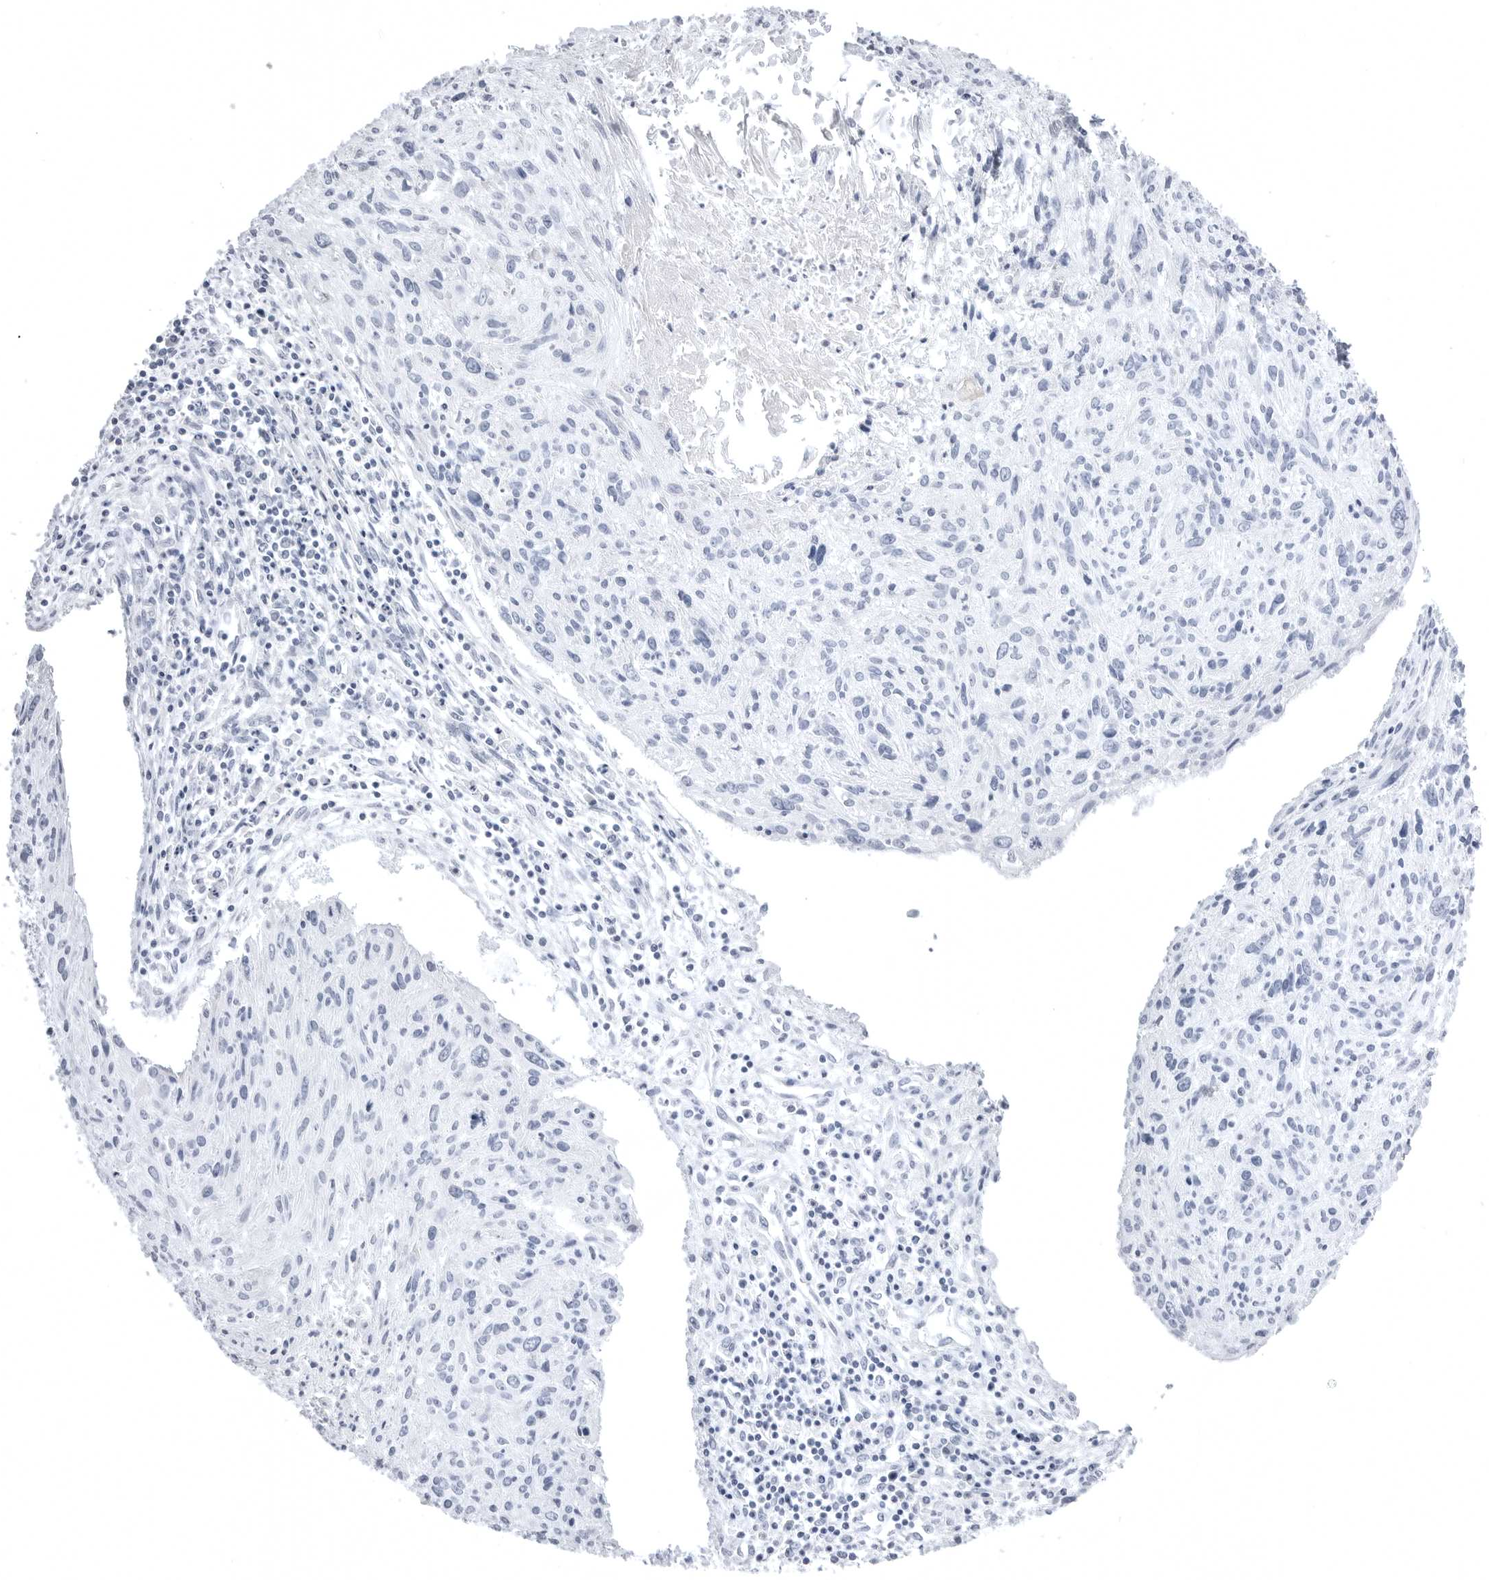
{"staining": {"intensity": "negative", "quantity": "none", "location": "none"}, "tissue": "cervical cancer", "cell_type": "Tumor cells", "image_type": "cancer", "snomed": [{"axis": "morphology", "description": "Squamous cell carcinoma, NOS"}, {"axis": "topography", "description": "Cervix"}], "caption": "A histopathology image of human cervical squamous cell carcinoma is negative for staining in tumor cells.", "gene": "TUFM", "patient": {"sex": "female", "age": 51}}